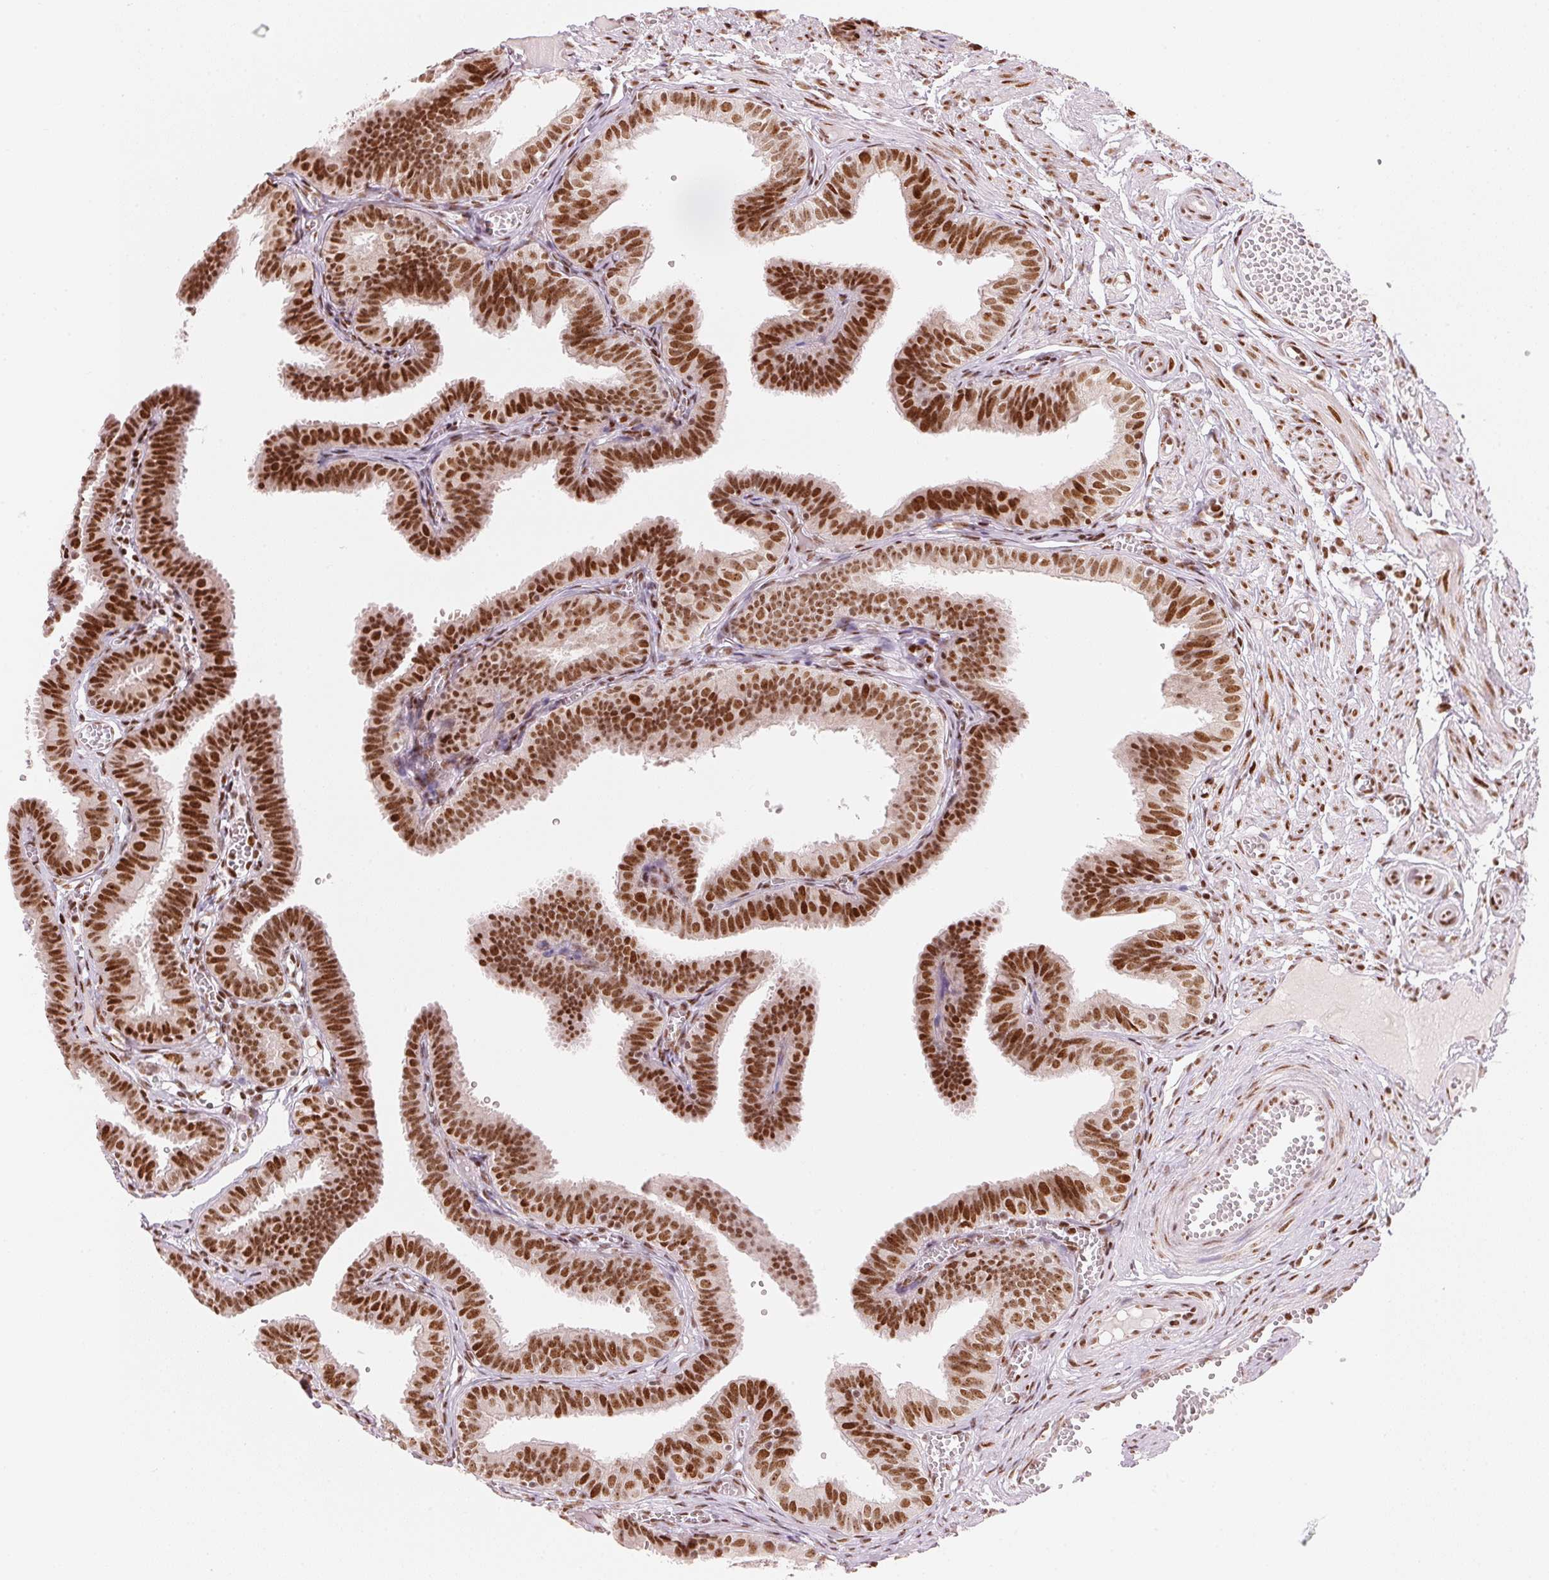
{"staining": {"intensity": "strong", "quantity": ">75%", "location": "nuclear"}, "tissue": "fallopian tube", "cell_type": "Glandular cells", "image_type": "normal", "snomed": [{"axis": "morphology", "description": "Normal tissue, NOS"}, {"axis": "topography", "description": "Fallopian tube"}], "caption": "IHC of benign fallopian tube exhibits high levels of strong nuclear staining in approximately >75% of glandular cells. (DAB = brown stain, brightfield microscopy at high magnification).", "gene": "NXF1", "patient": {"sex": "female", "age": 25}}